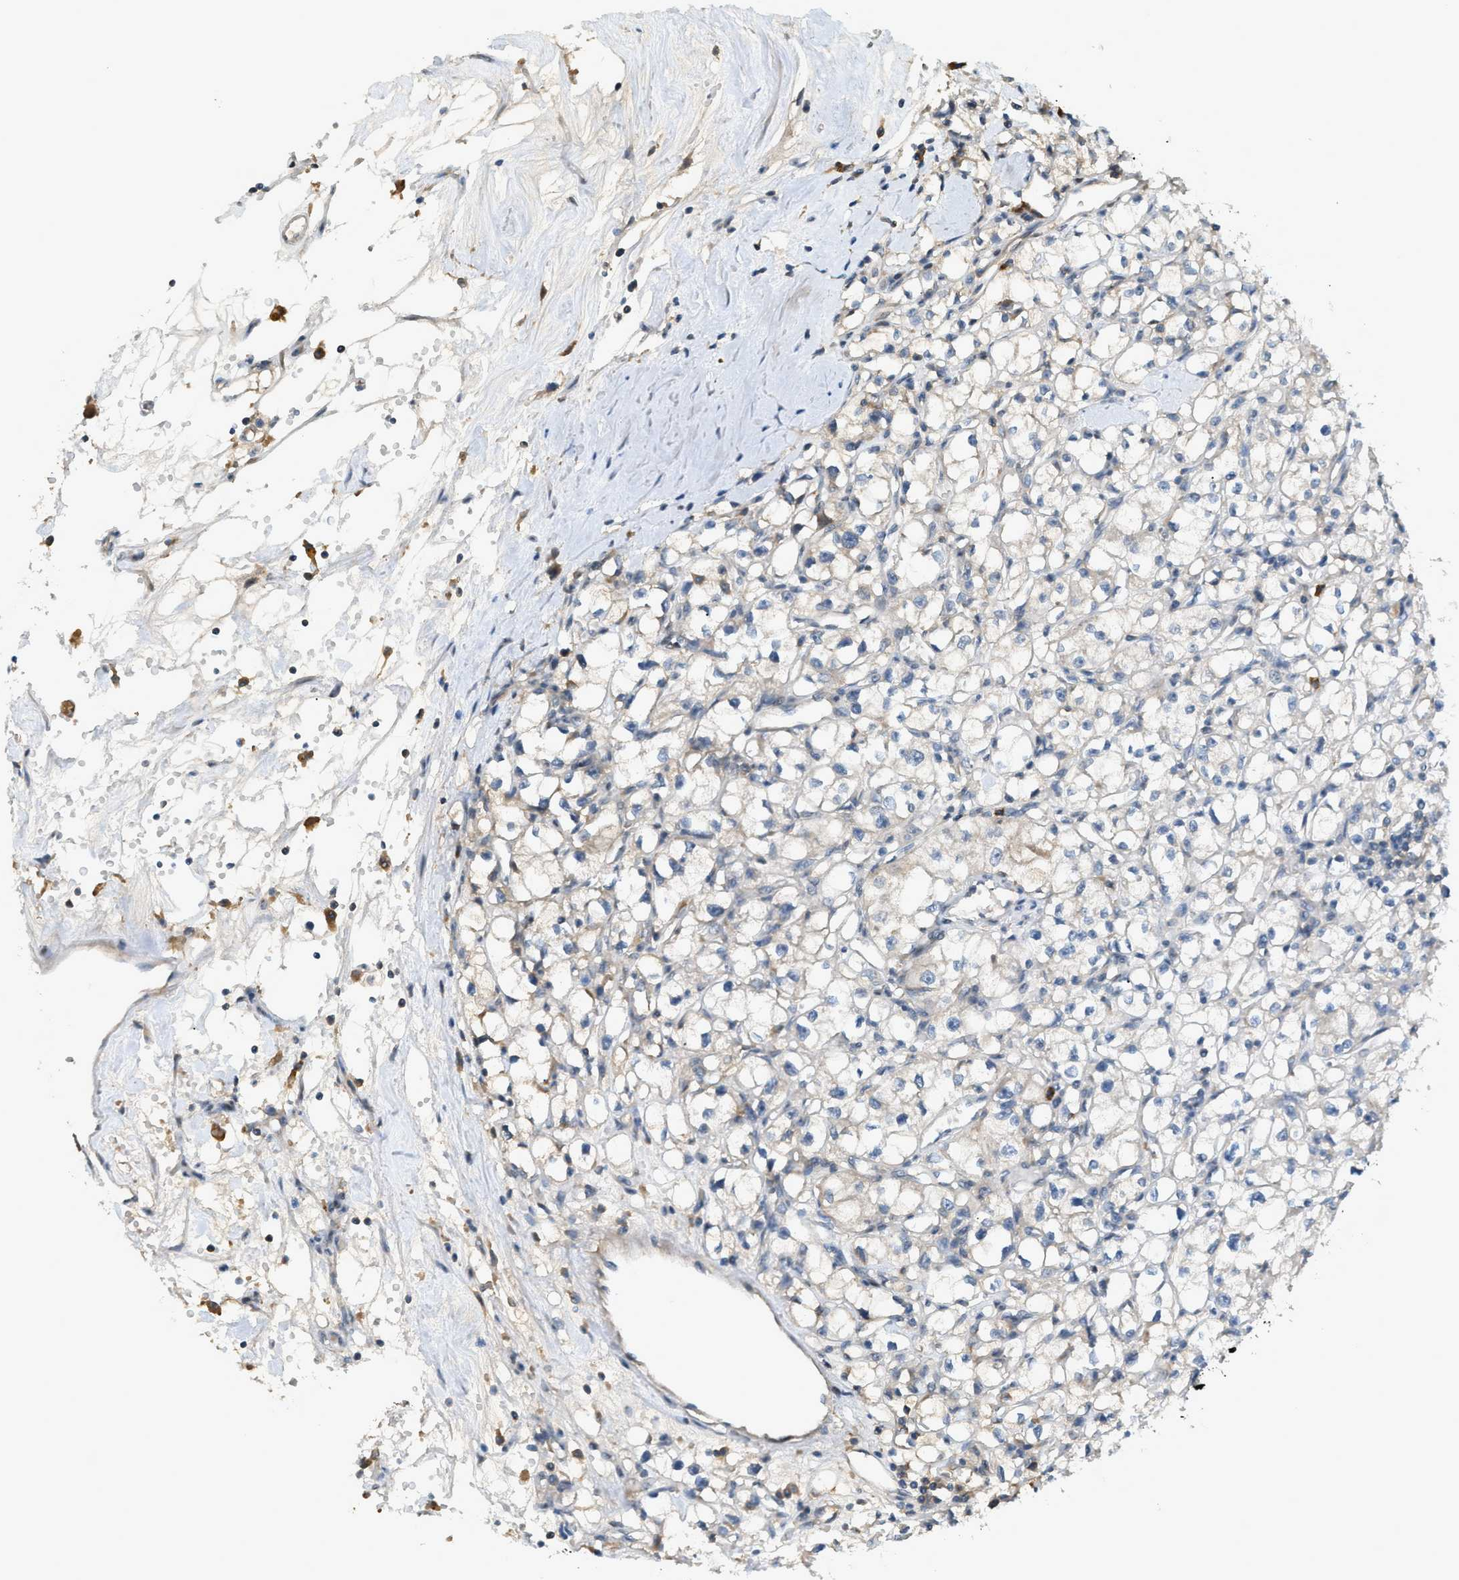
{"staining": {"intensity": "weak", "quantity": "<25%", "location": "cytoplasmic/membranous"}, "tissue": "renal cancer", "cell_type": "Tumor cells", "image_type": "cancer", "snomed": [{"axis": "morphology", "description": "Adenocarcinoma, NOS"}, {"axis": "topography", "description": "Kidney"}], "caption": "Immunohistochemical staining of human renal cancer exhibits no significant positivity in tumor cells.", "gene": "DYRK1A", "patient": {"sex": "male", "age": 56}}